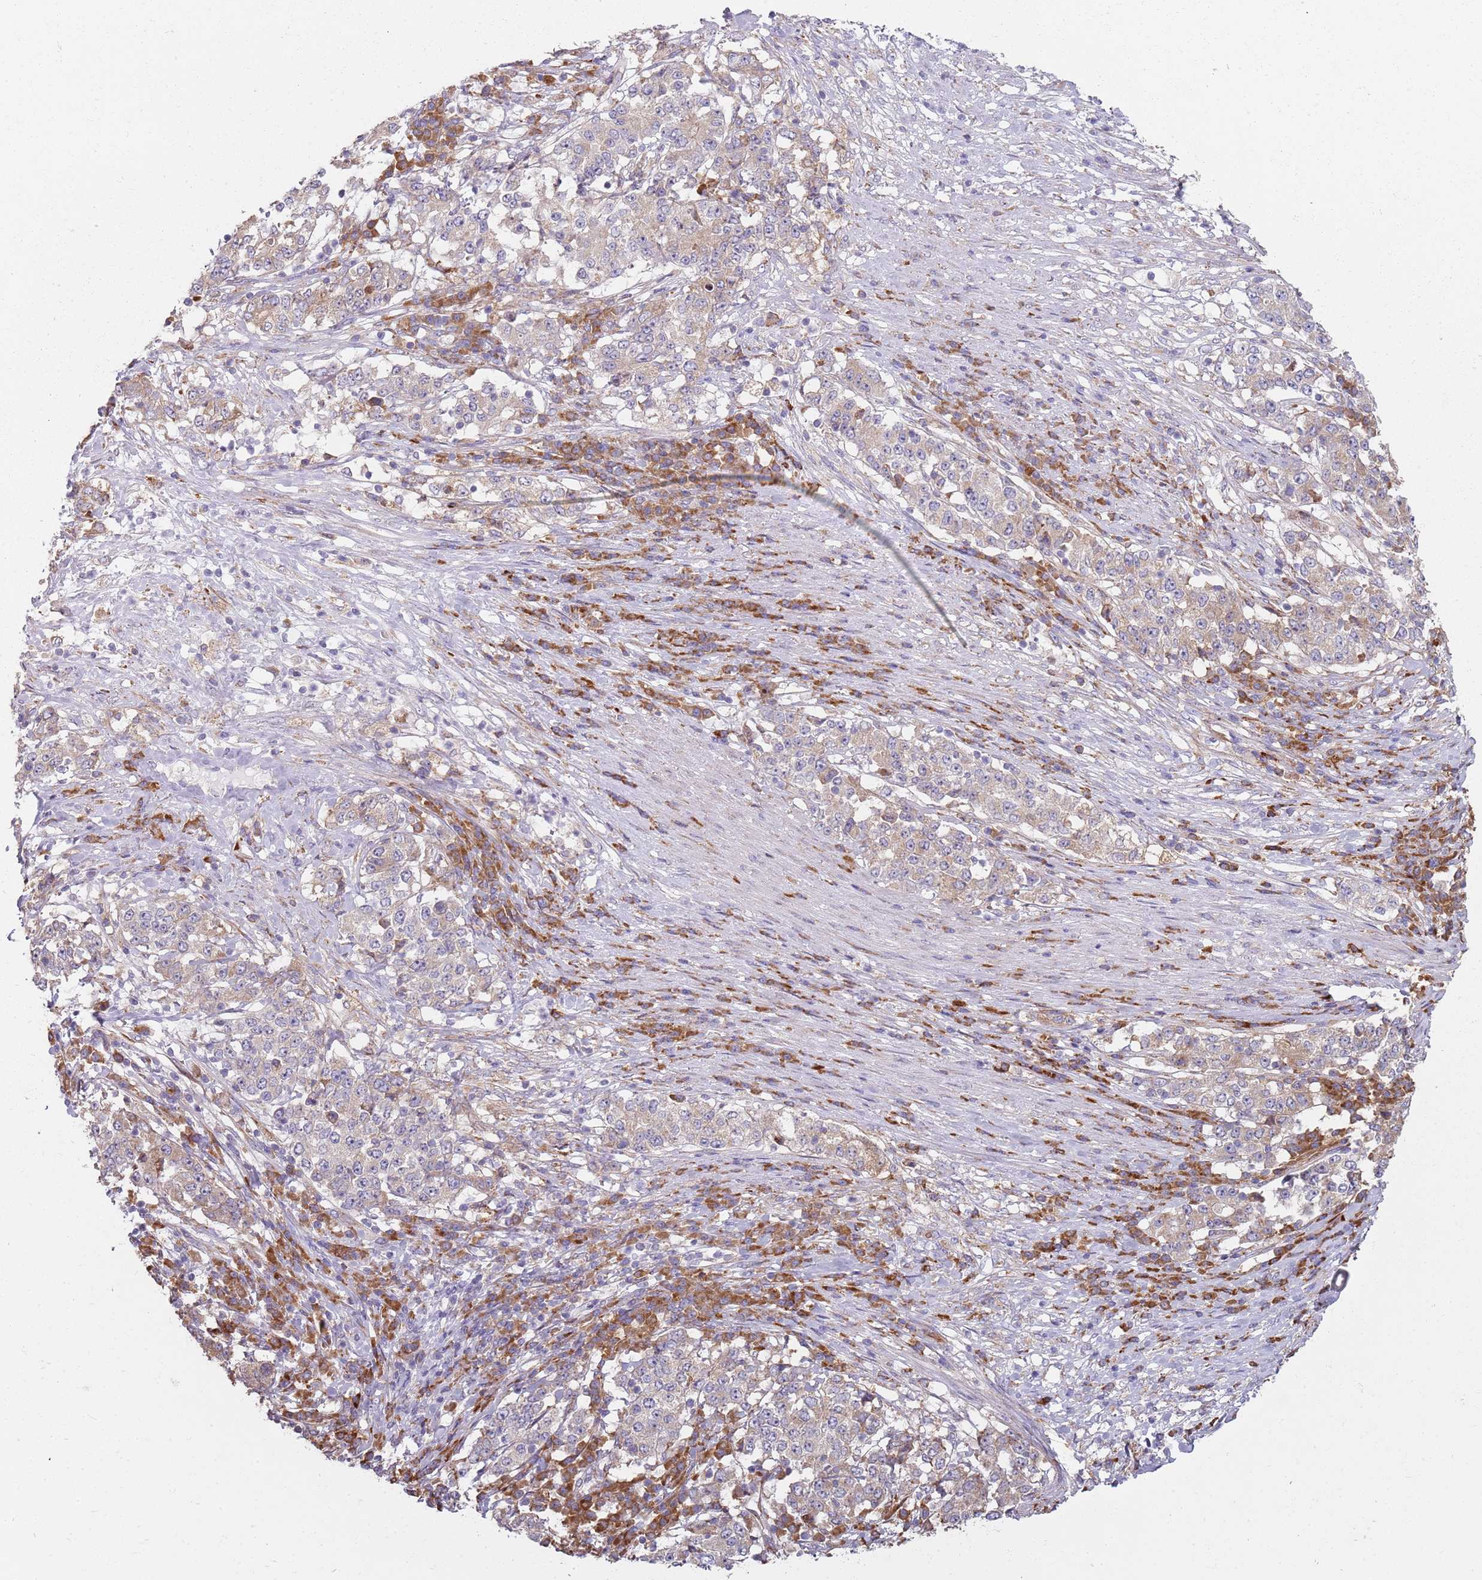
{"staining": {"intensity": "weak", "quantity": "<25%", "location": "cytoplasmic/membranous"}, "tissue": "stomach cancer", "cell_type": "Tumor cells", "image_type": "cancer", "snomed": [{"axis": "morphology", "description": "Adenocarcinoma, NOS"}, {"axis": "topography", "description": "Stomach"}], "caption": "Immunohistochemistry (IHC) histopathology image of adenocarcinoma (stomach) stained for a protein (brown), which reveals no expression in tumor cells.", "gene": "SPATA2", "patient": {"sex": "male", "age": 59}}